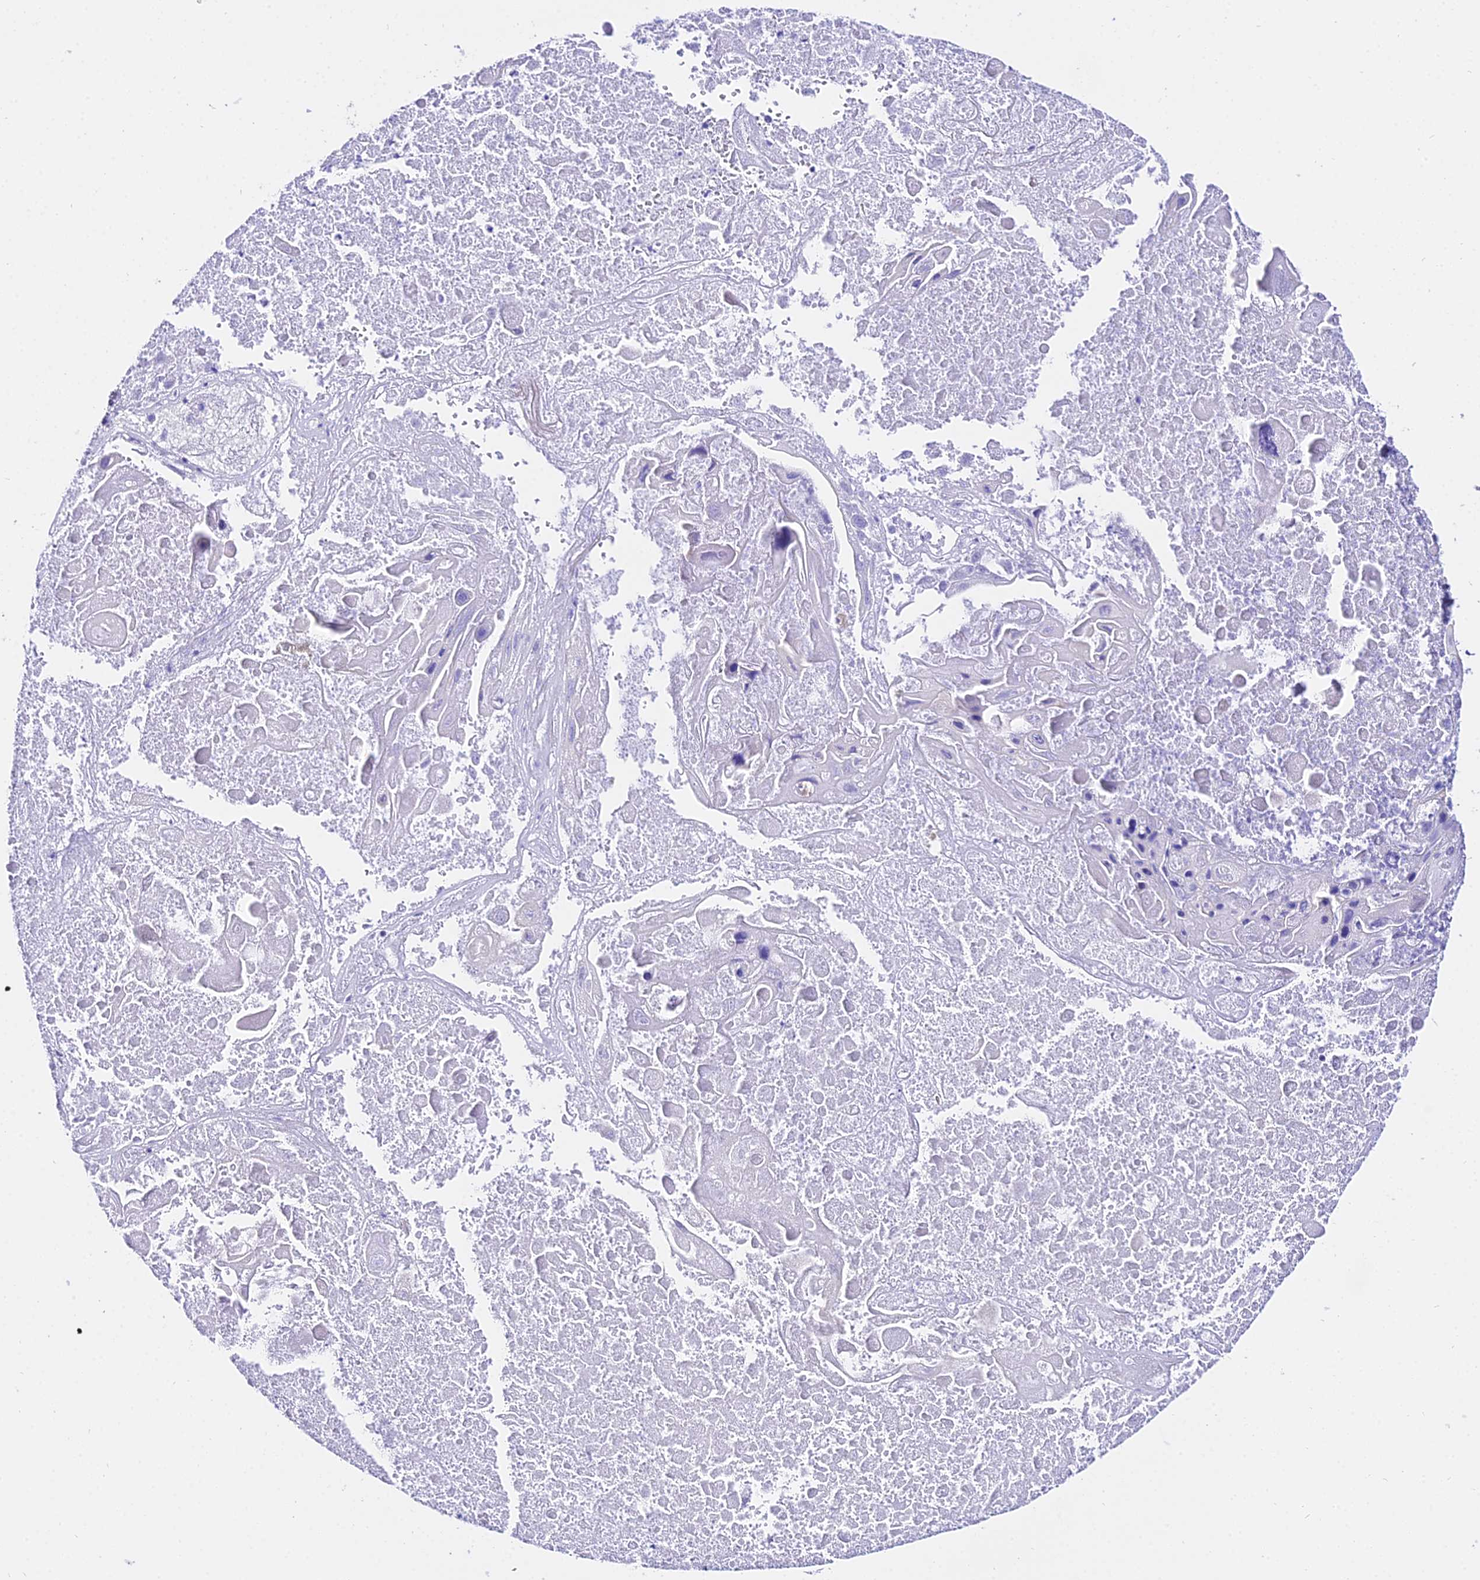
{"staining": {"intensity": "negative", "quantity": "none", "location": "none"}, "tissue": "lung cancer", "cell_type": "Tumor cells", "image_type": "cancer", "snomed": [{"axis": "morphology", "description": "Squamous cell carcinoma, NOS"}, {"axis": "topography", "description": "Lung"}], "caption": "High power microscopy micrograph of an immunohistochemistry photomicrograph of squamous cell carcinoma (lung), revealing no significant staining in tumor cells.", "gene": "TRMT44", "patient": {"sex": "male", "age": 61}}